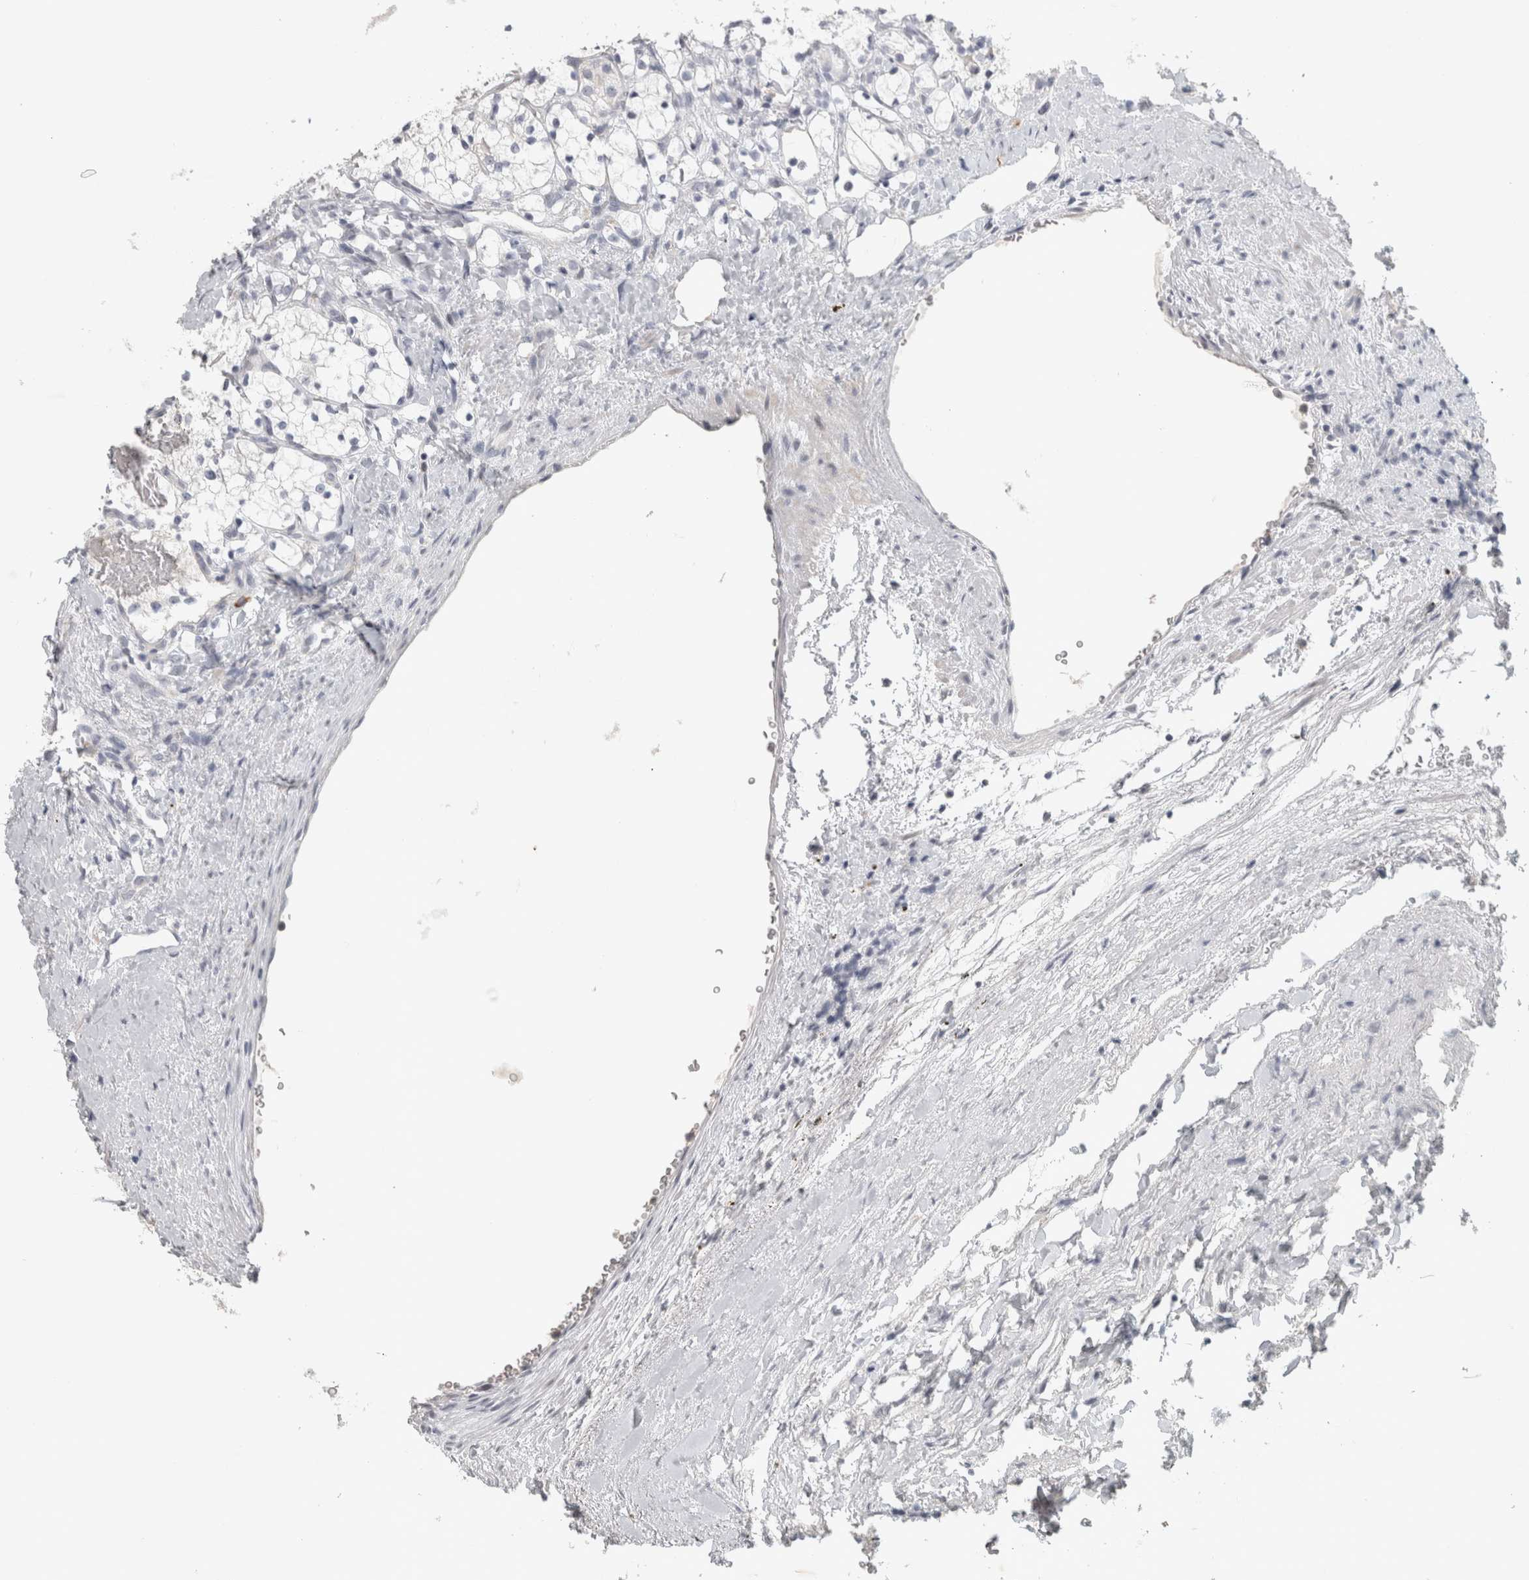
{"staining": {"intensity": "negative", "quantity": "none", "location": "none"}, "tissue": "renal cancer", "cell_type": "Tumor cells", "image_type": "cancer", "snomed": [{"axis": "morphology", "description": "Adenocarcinoma, NOS"}, {"axis": "topography", "description": "Kidney"}], "caption": "IHC photomicrograph of neoplastic tissue: human renal cancer stained with DAB exhibits no significant protein expression in tumor cells. (DAB (3,3'-diaminobenzidine) immunohistochemistry, high magnification).", "gene": "PTPRN2", "patient": {"sex": "female", "age": 69}}